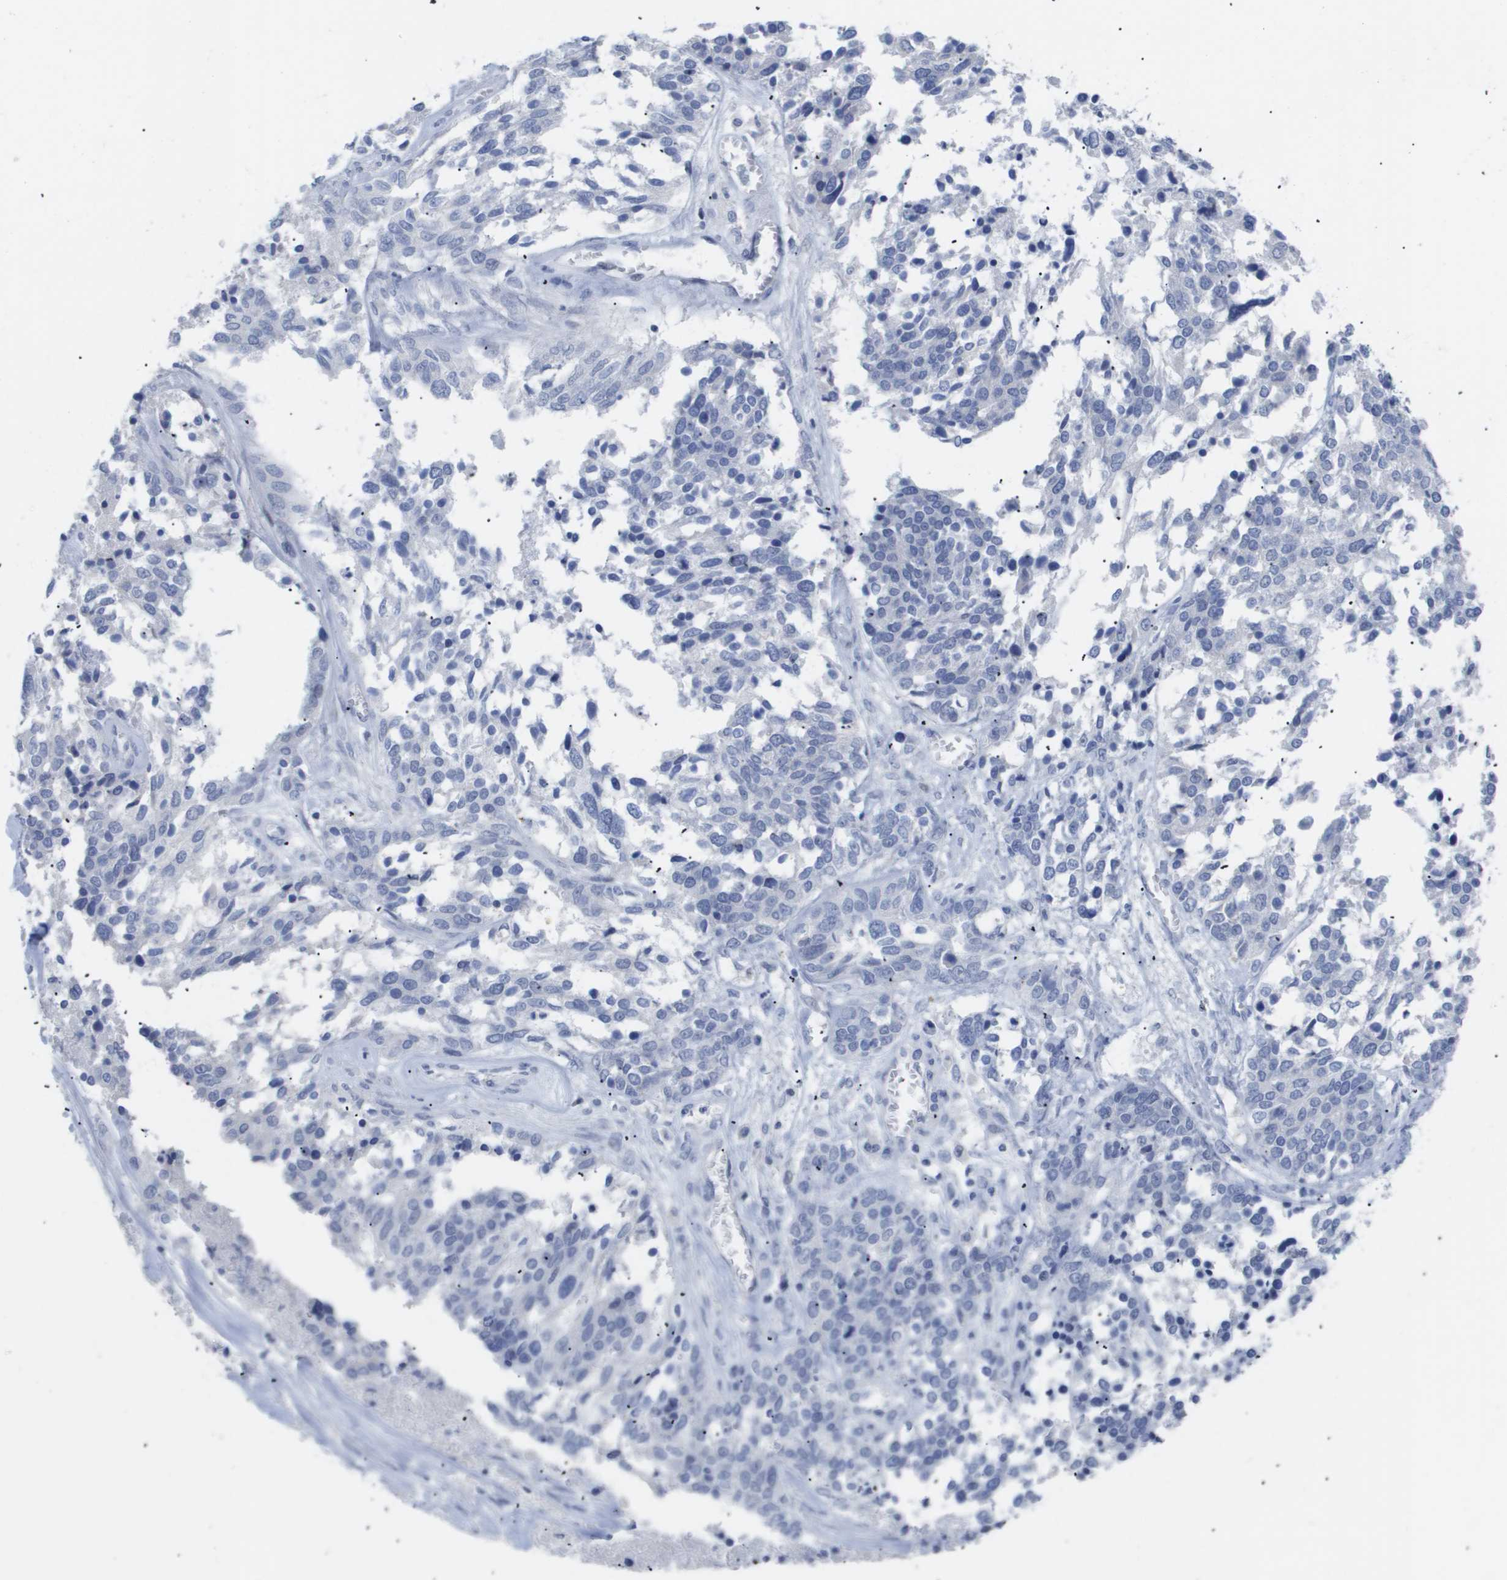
{"staining": {"intensity": "negative", "quantity": "none", "location": "none"}, "tissue": "ovarian cancer", "cell_type": "Tumor cells", "image_type": "cancer", "snomed": [{"axis": "morphology", "description": "Cystadenocarcinoma, serous, NOS"}, {"axis": "topography", "description": "Ovary"}], "caption": "Human serous cystadenocarcinoma (ovarian) stained for a protein using IHC shows no staining in tumor cells.", "gene": "CAV3", "patient": {"sex": "female", "age": 44}}